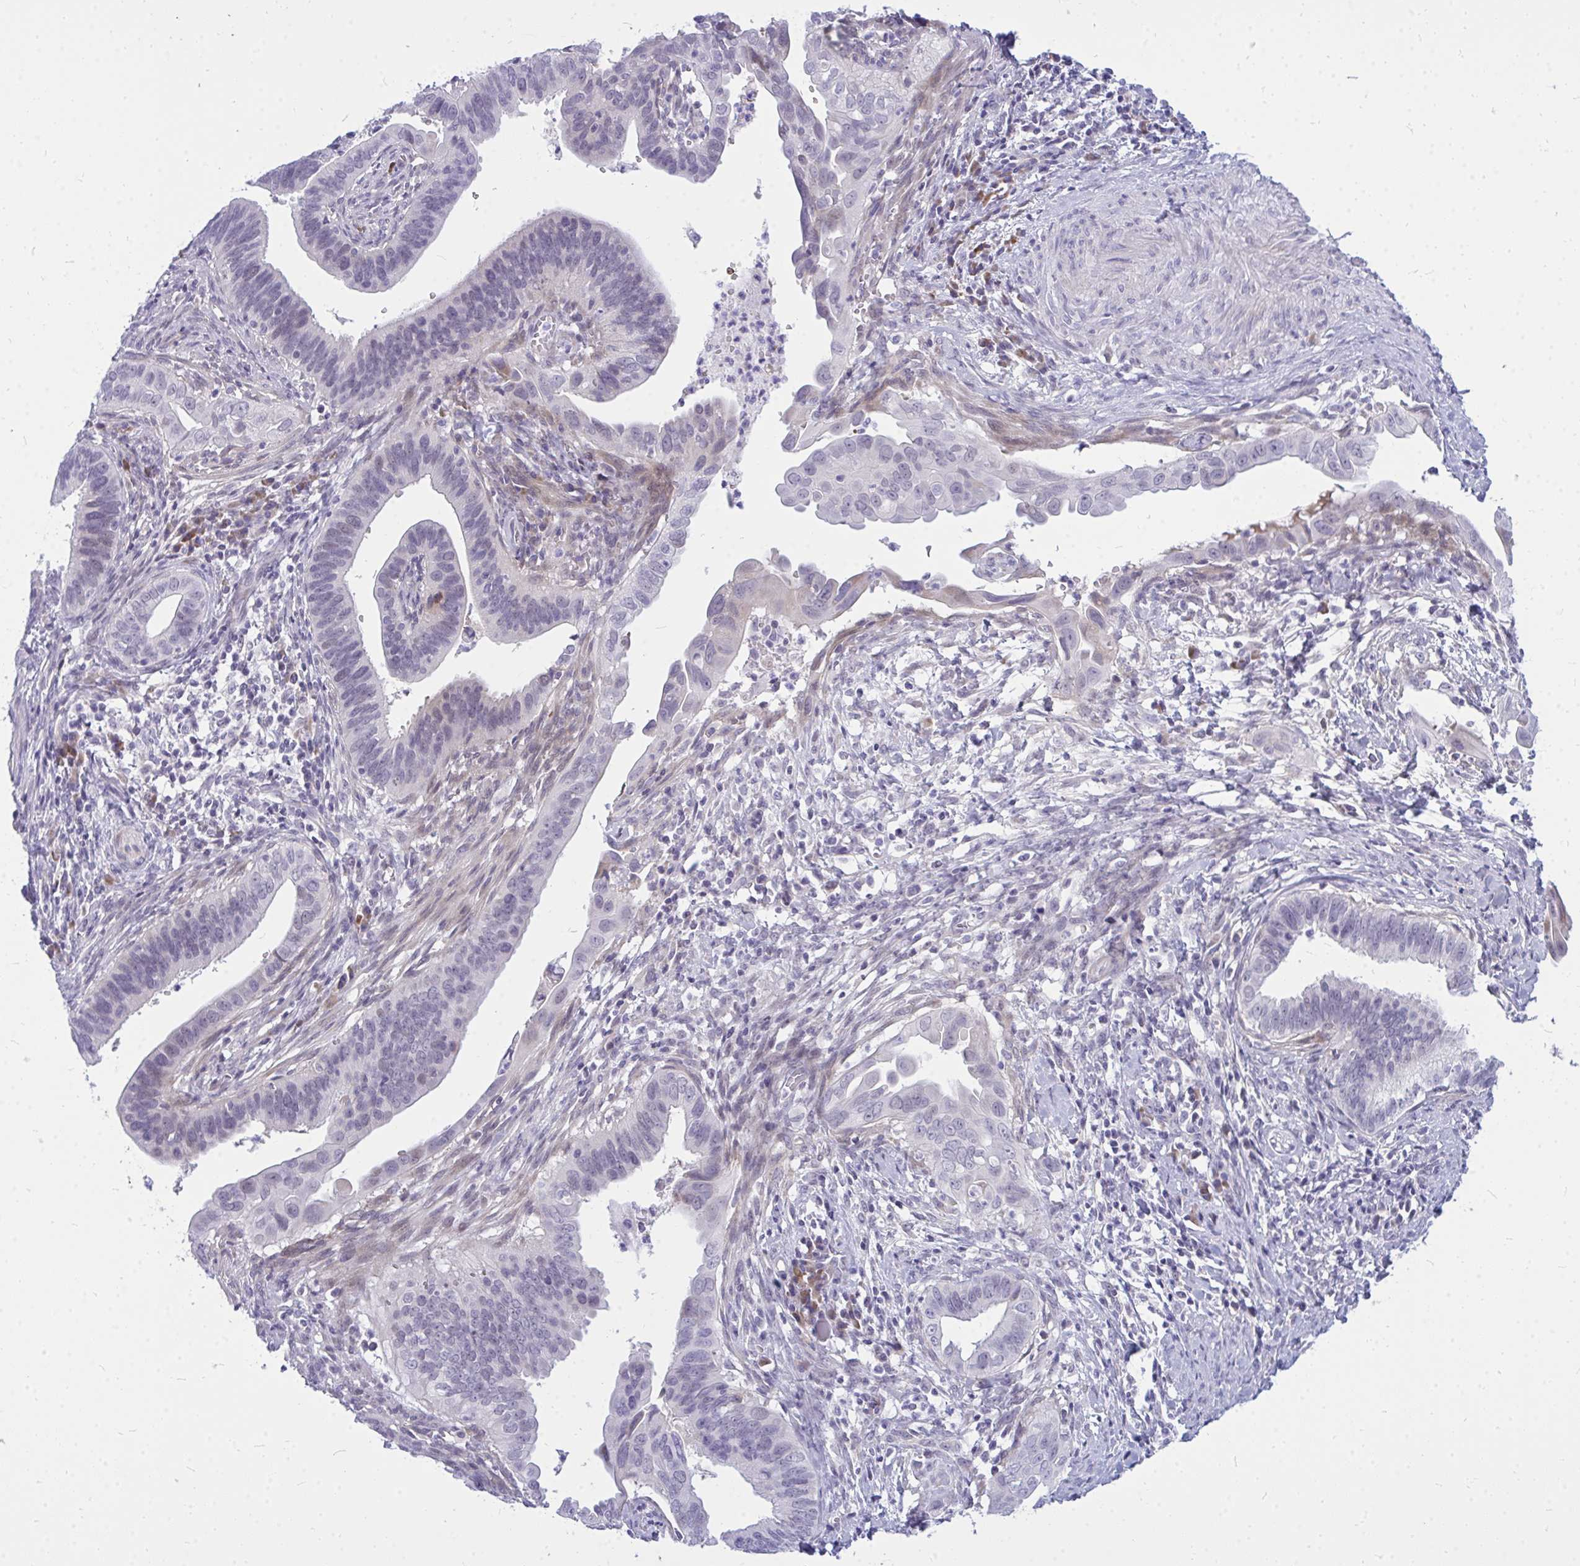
{"staining": {"intensity": "moderate", "quantity": "<25%", "location": "cytoplasmic/membranous"}, "tissue": "cervical cancer", "cell_type": "Tumor cells", "image_type": "cancer", "snomed": [{"axis": "morphology", "description": "Adenocarcinoma, NOS"}, {"axis": "topography", "description": "Cervix"}], "caption": "Adenocarcinoma (cervical) tissue exhibits moderate cytoplasmic/membranous staining in about <25% of tumor cells, visualized by immunohistochemistry. Ihc stains the protein of interest in brown and the nuclei are stained blue.", "gene": "ZSCAN25", "patient": {"sex": "female", "age": 42}}